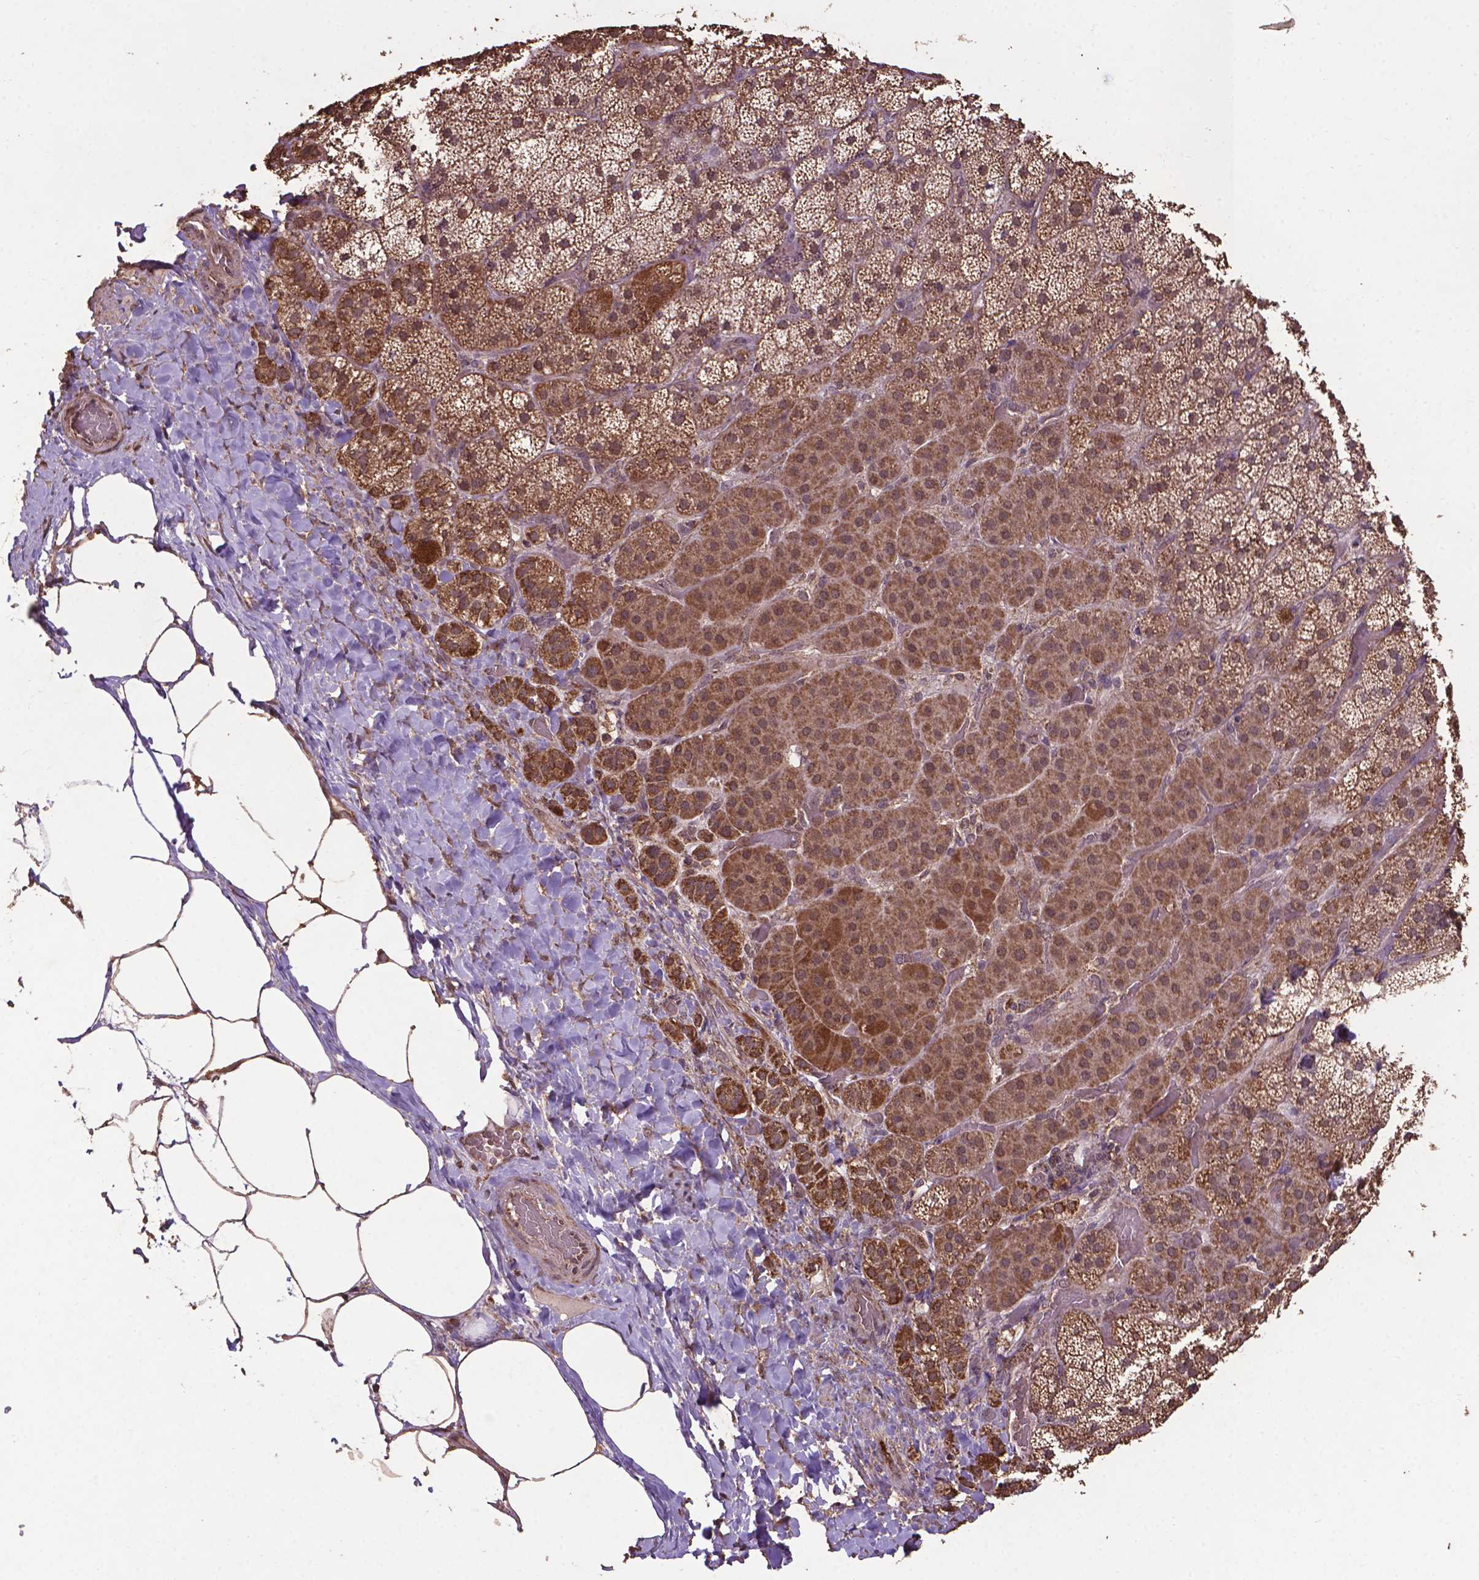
{"staining": {"intensity": "moderate", "quantity": ">75%", "location": "cytoplasmic/membranous,nuclear"}, "tissue": "adrenal gland", "cell_type": "Glandular cells", "image_type": "normal", "snomed": [{"axis": "morphology", "description": "Normal tissue, NOS"}, {"axis": "topography", "description": "Adrenal gland"}], "caption": "A high-resolution photomicrograph shows immunohistochemistry (IHC) staining of benign adrenal gland, which displays moderate cytoplasmic/membranous,nuclear positivity in approximately >75% of glandular cells. The staining is performed using DAB (3,3'-diaminobenzidine) brown chromogen to label protein expression. The nuclei are counter-stained blue using hematoxylin.", "gene": "DCAF1", "patient": {"sex": "male", "age": 57}}